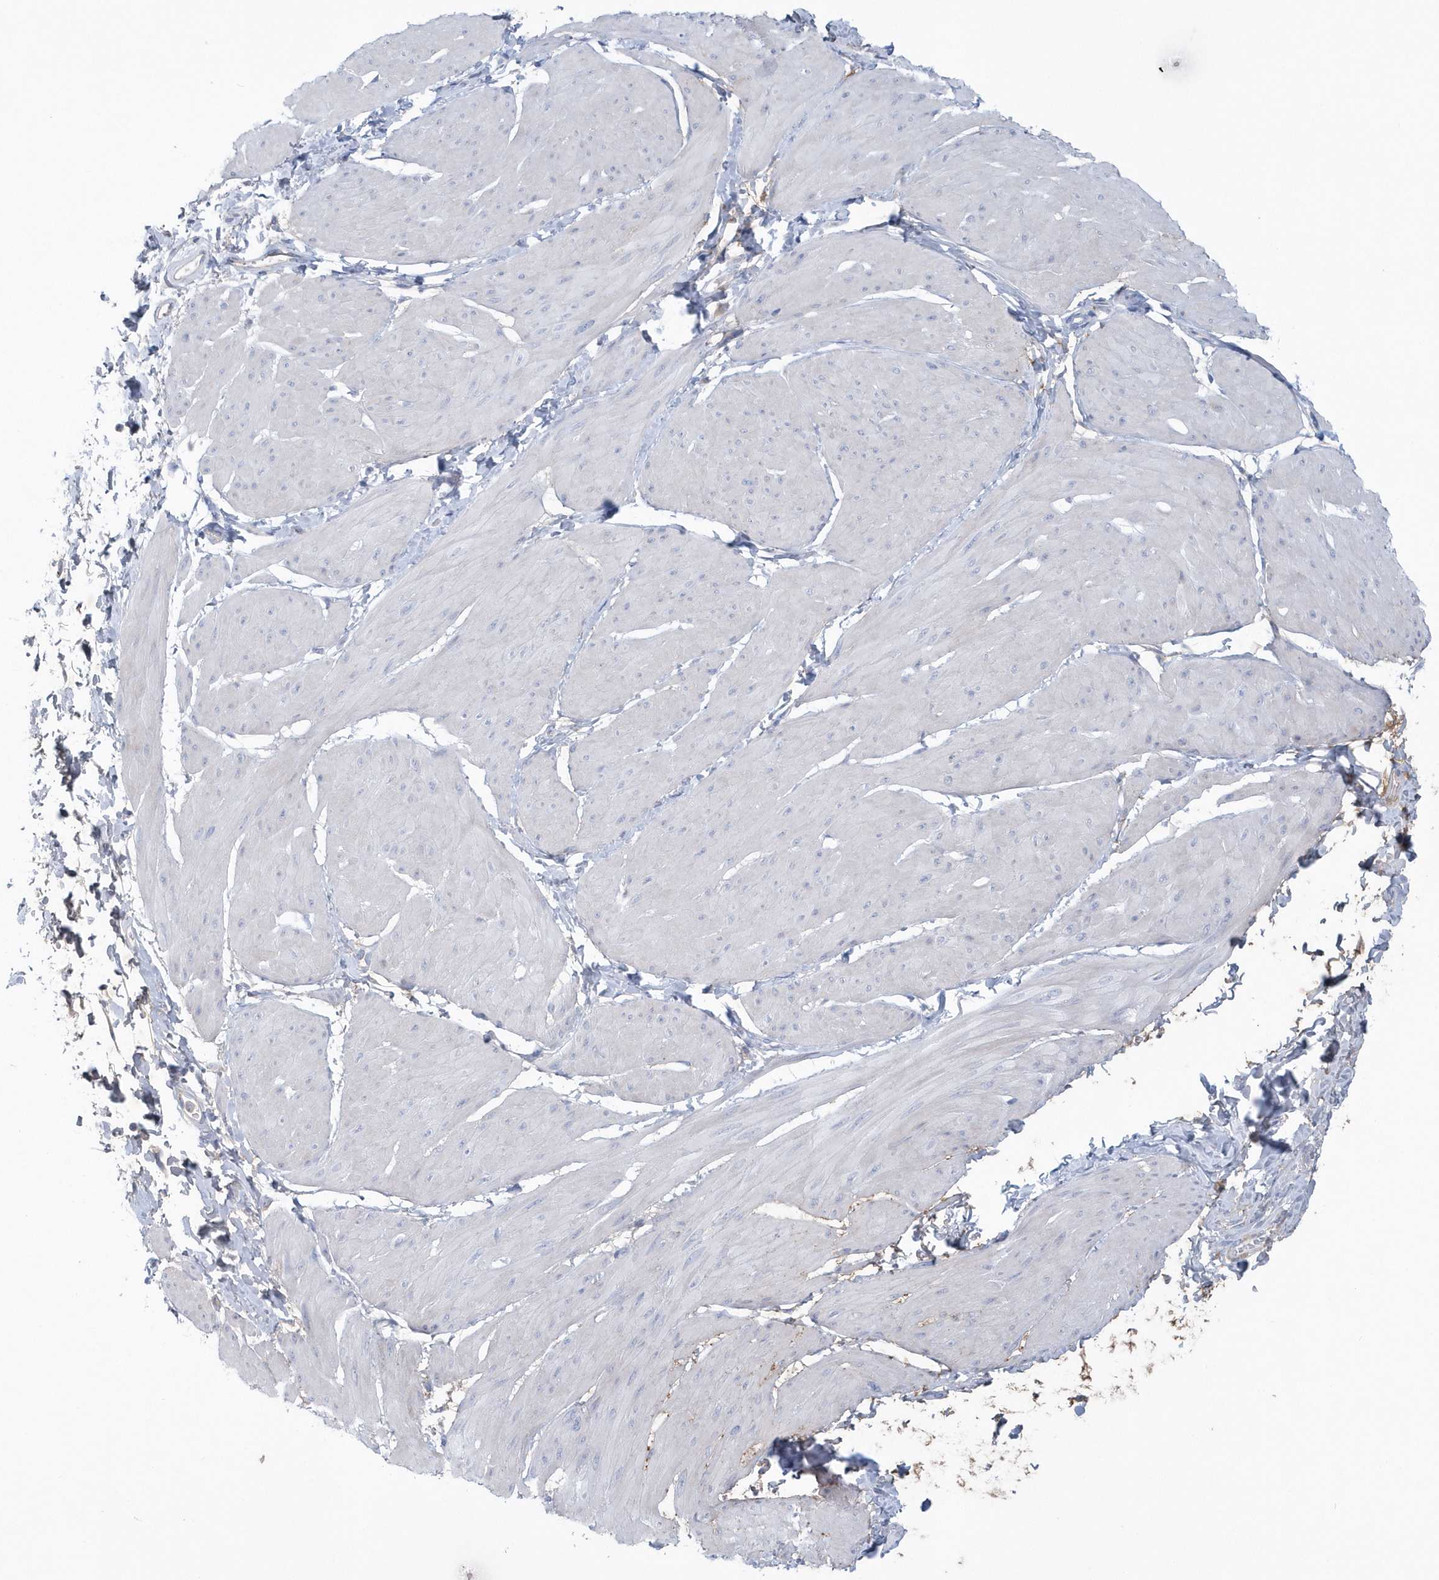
{"staining": {"intensity": "negative", "quantity": "none", "location": "none"}, "tissue": "smooth muscle", "cell_type": "Smooth muscle cells", "image_type": "normal", "snomed": [{"axis": "morphology", "description": "Urothelial carcinoma, High grade"}, {"axis": "topography", "description": "Urinary bladder"}], "caption": "The immunohistochemistry (IHC) image has no significant positivity in smooth muscle cells of smooth muscle. (Brightfield microscopy of DAB (3,3'-diaminobenzidine) IHC at high magnification).", "gene": "SPATA18", "patient": {"sex": "male", "age": 46}}